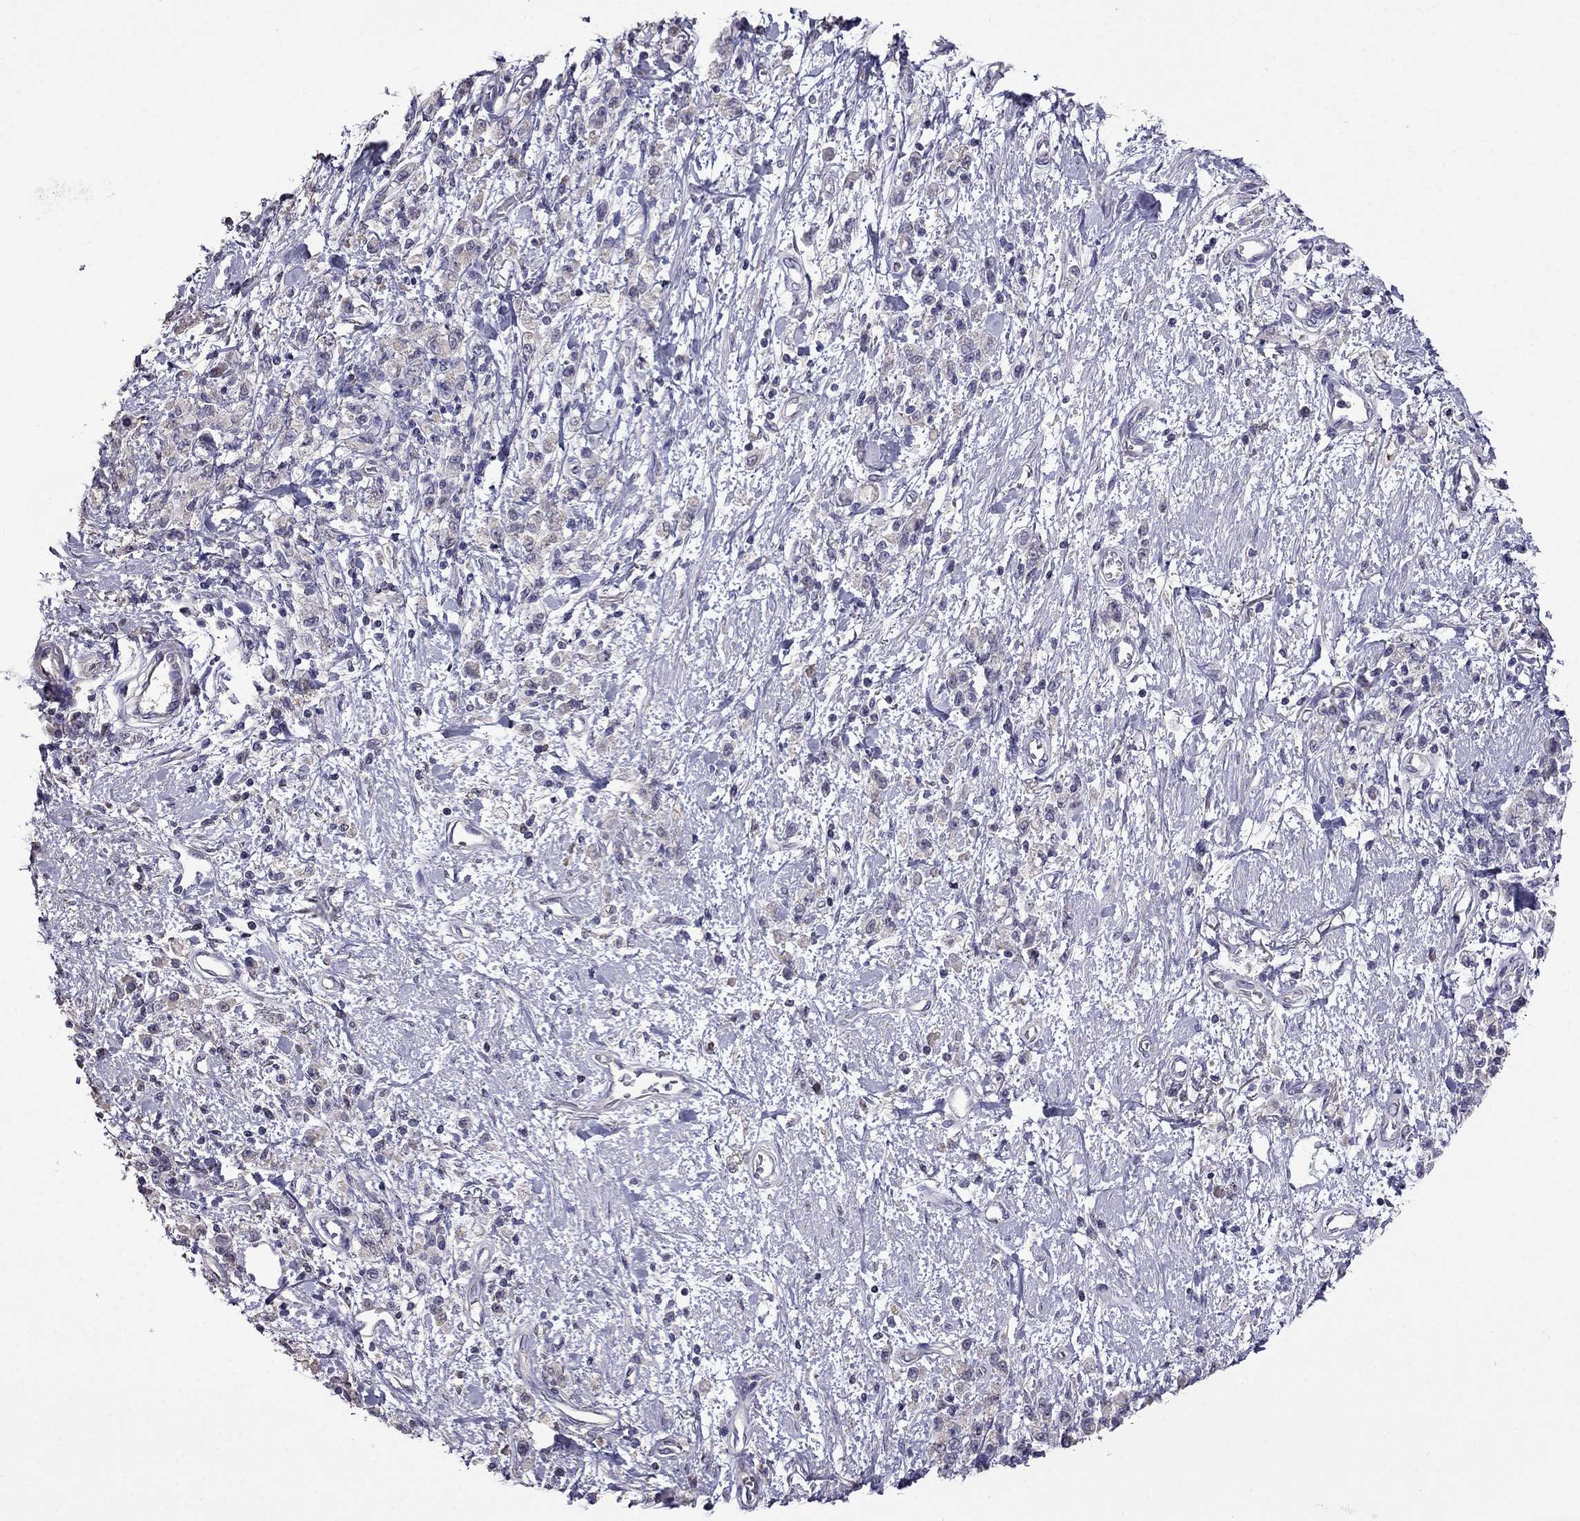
{"staining": {"intensity": "negative", "quantity": "none", "location": "none"}, "tissue": "stomach cancer", "cell_type": "Tumor cells", "image_type": "cancer", "snomed": [{"axis": "morphology", "description": "Adenocarcinoma, NOS"}, {"axis": "topography", "description": "Stomach"}], "caption": "Immunohistochemical staining of human stomach cancer (adenocarcinoma) displays no significant positivity in tumor cells. The staining was performed using DAB (3,3'-diaminobenzidine) to visualize the protein expression in brown, while the nuclei were stained in blue with hematoxylin (Magnification: 20x).", "gene": "AK5", "patient": {"sex": "male", "age": 77}}